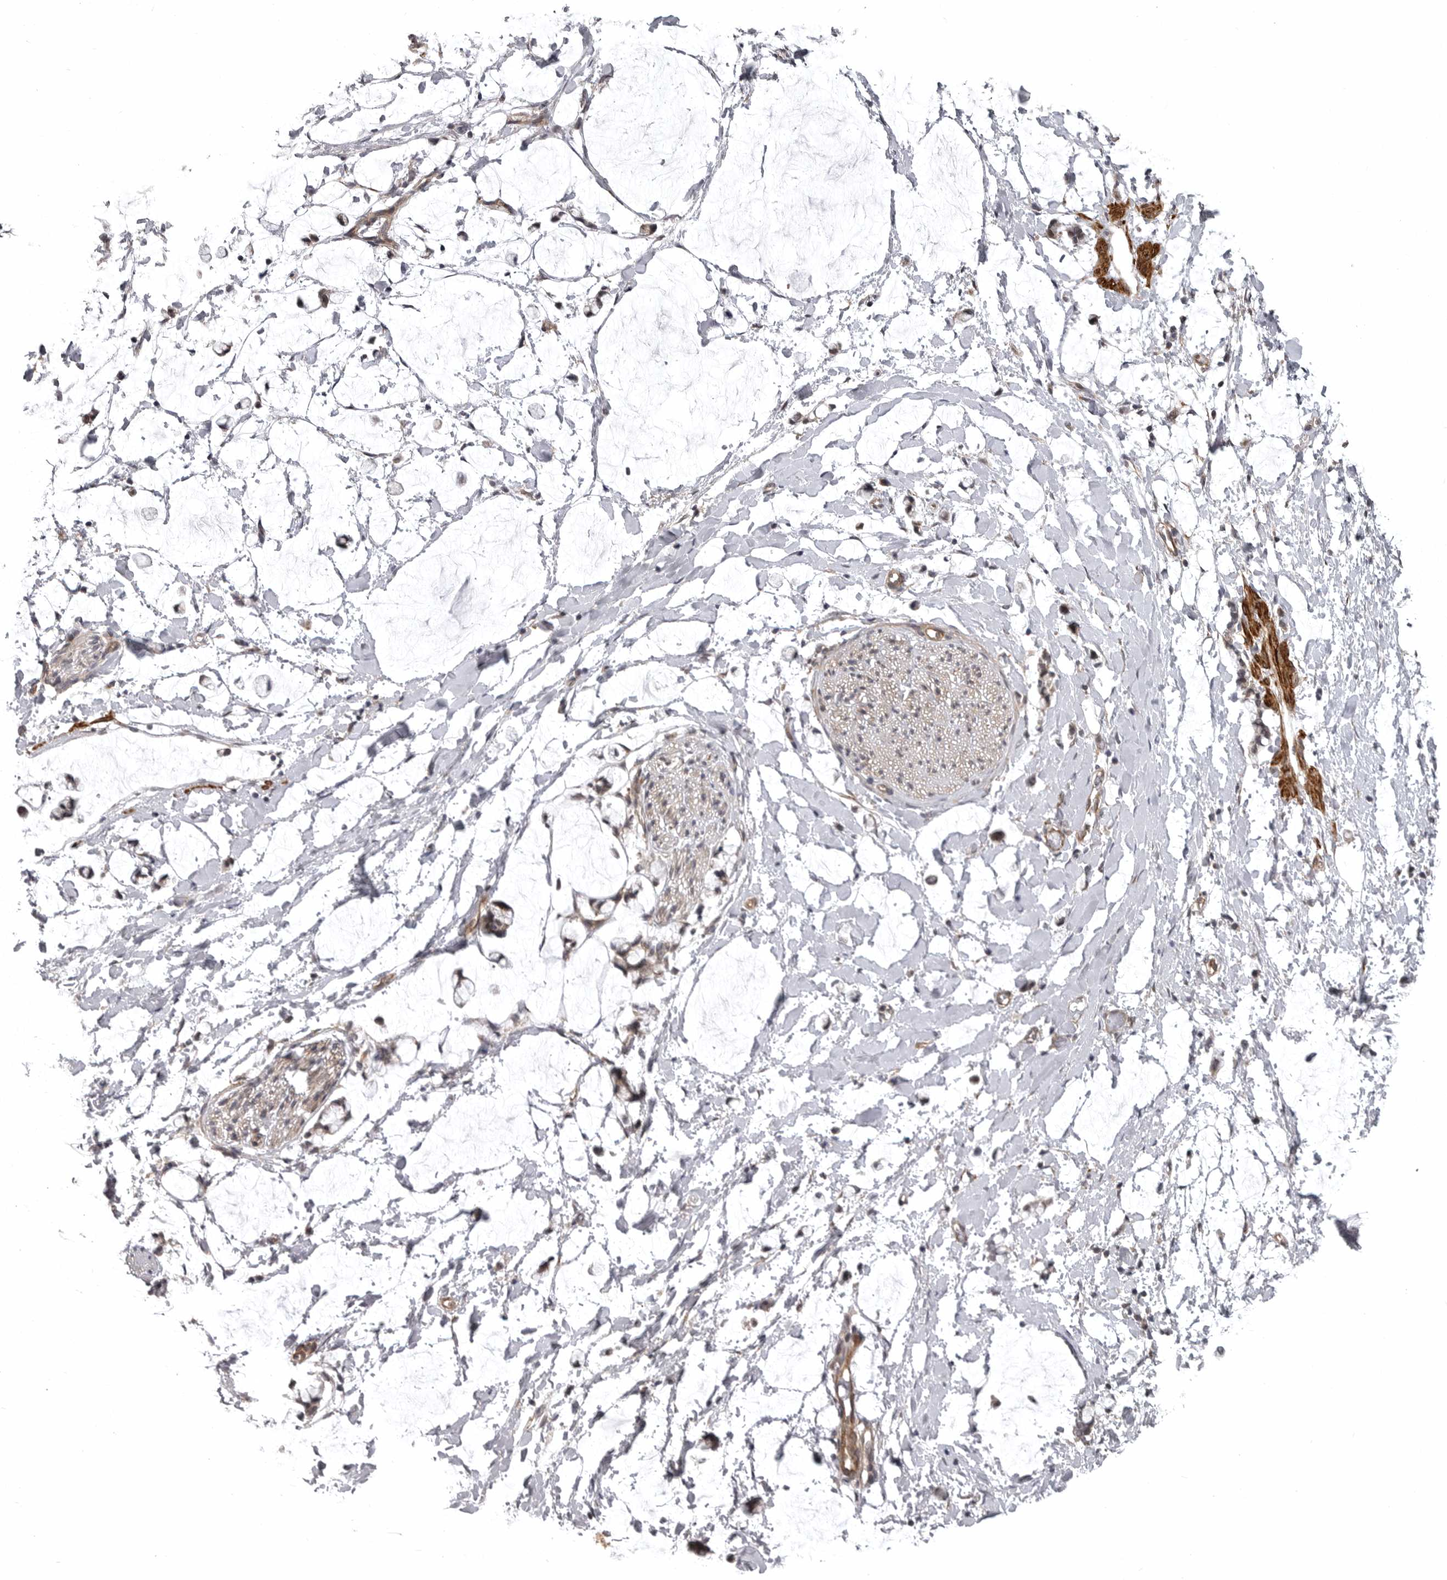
{"staining": {"intensity": "weak", "quantity": "25%-75%", "location": "cytoplasmic/membranous"}, "tissue": "adipose tissue", "cell_type": "Adipocytes", "image_type": "normal", "snomed": [{"axis": "morphology", "description": "Normal tissue, NOS"}, {"axis": "morphology", "description": "Adenocarcinoma, NOS"}, {"axis": "topography", "description": "Colon"}, {"axis": "topography", "description": "Peripheral nerve tissue"}], "caption": "Adipocytes reveal low levels of weak cytoplasmic/membranous positivity in approximately 25%-75% of cells in benign human adipose tissue.", "gene": "SNX16", "patient": {"sex": "male", "age": 14}}